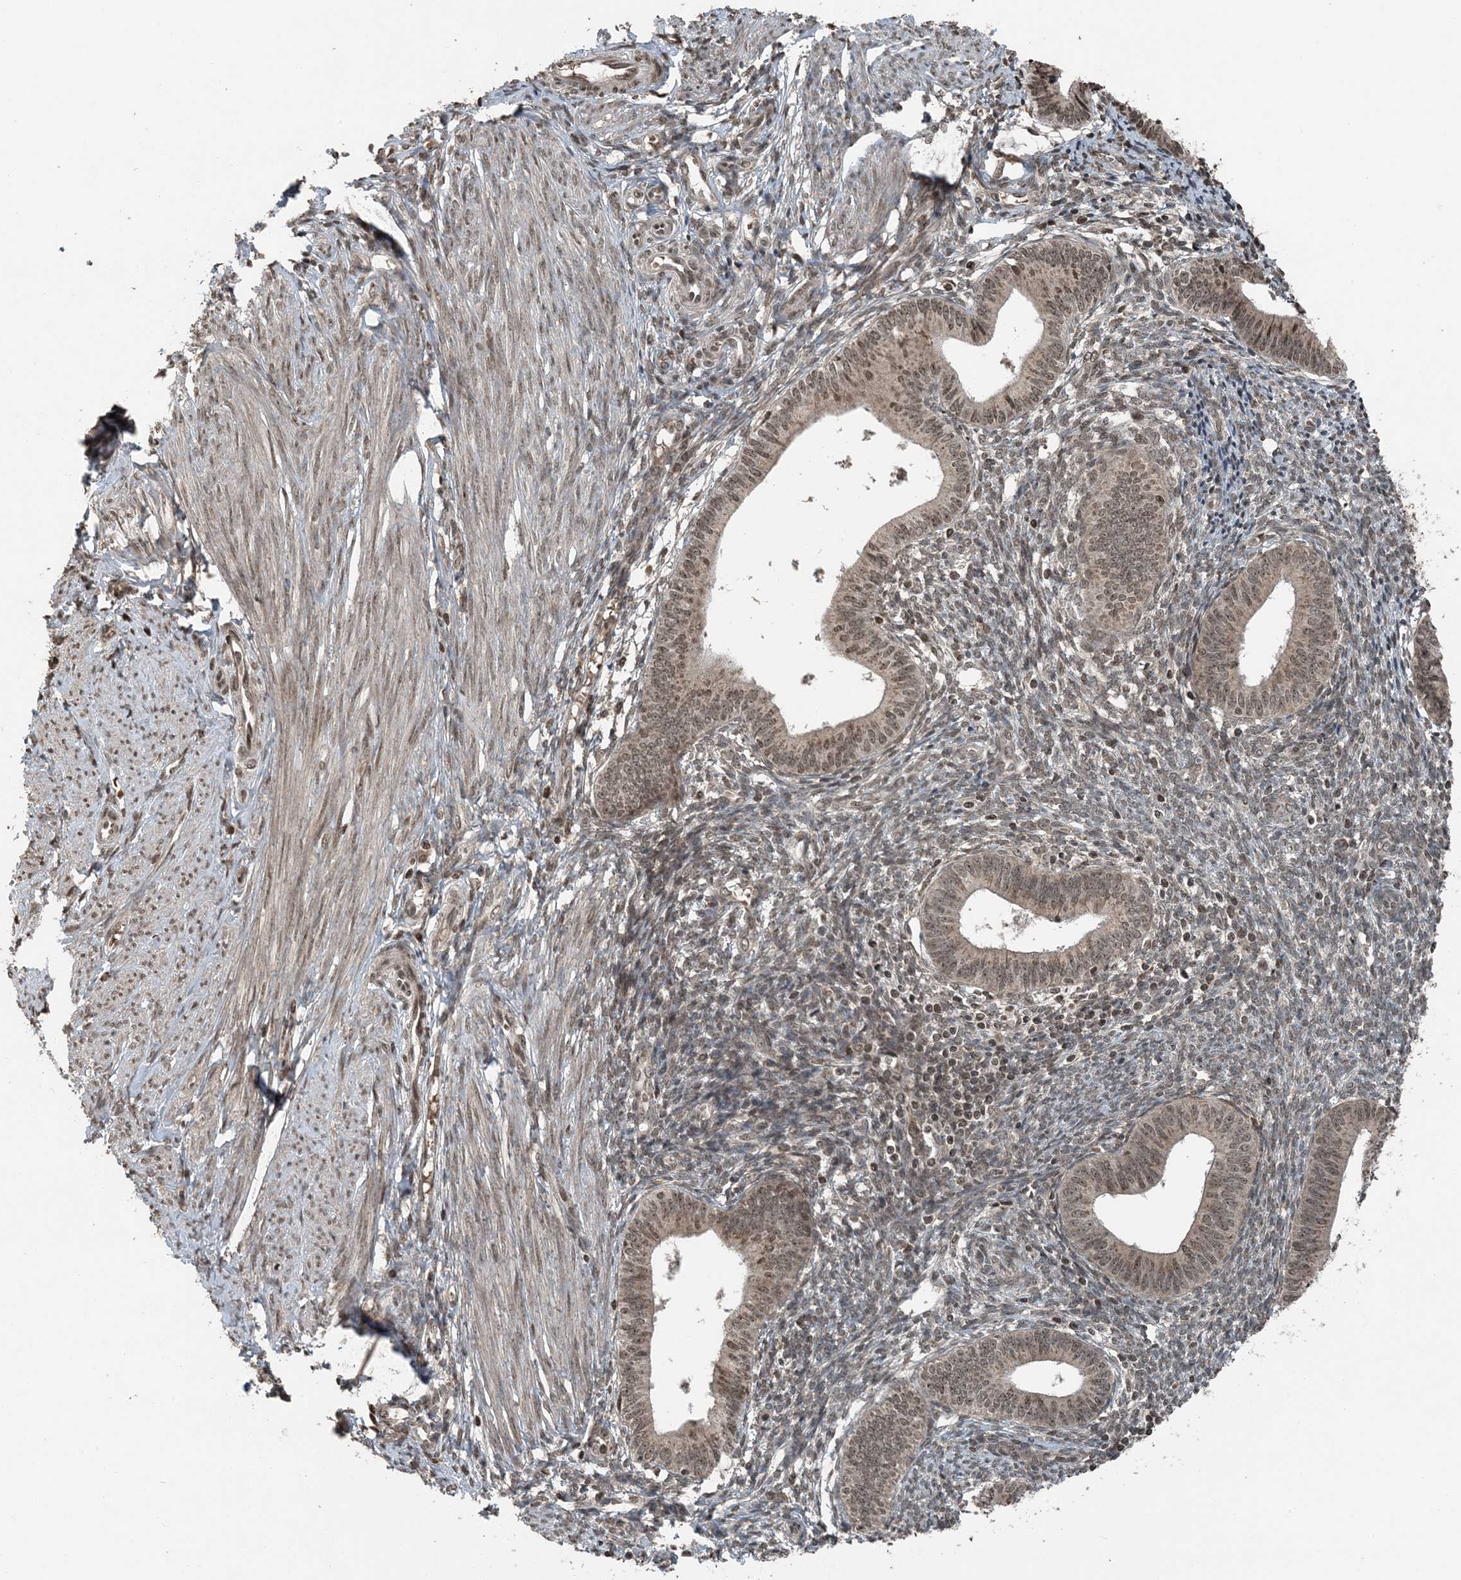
{"staining": {"intensity": "moderate", "quantity": "25%-75%", "location": "nuclear"}, "tissue": "endometrium", "cell_type": "Cells in endometrial stroma", "image_type": "normal", "snomed": [{"axis": "morphology", "description": "Normal tissue, NOS"}, {"axis": "topography", "description": "Endometrium"}], "caption": "Immunohistochemical staining of unremarkable endometrium shows moderate nuclear protein positivity in about 25%-75% of cells in endometrial stroma.", "gene": "ZFAND2B", "patient": {"sex": "female", "age": 46}}